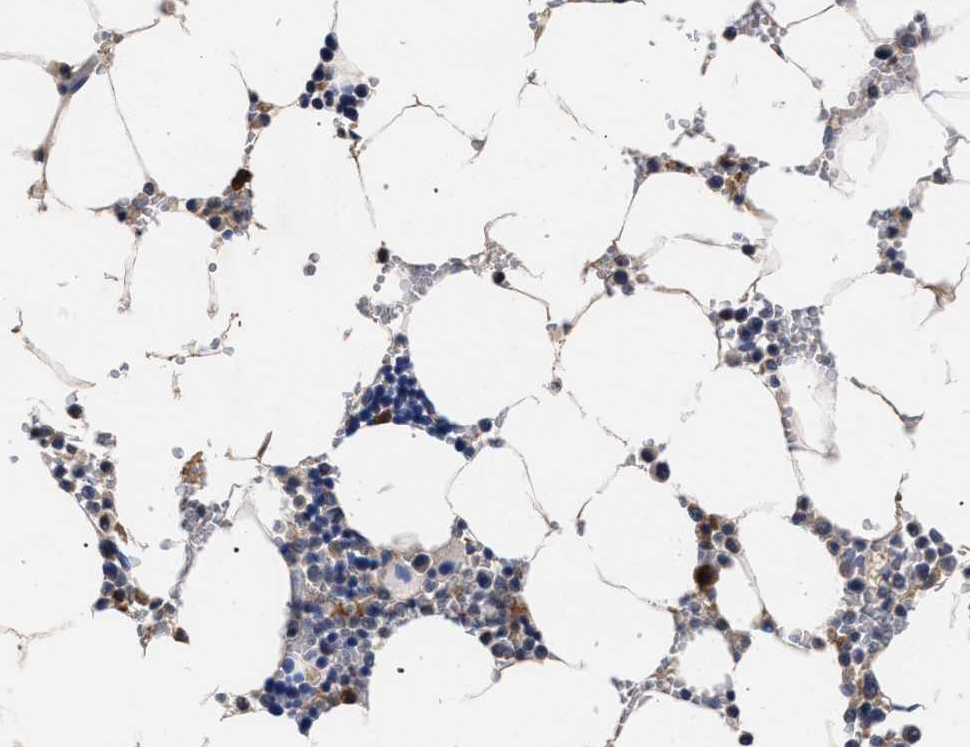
{"staining": {"intensity": "moderate", "quantity": "<25%", "location": "cytoplasmic/membranous"}, "tissue": "bone marrow", "cell_type": "Hematopoietic cells", "image_type": "normal", "snomed": [{"axis": "morphology", "description": "Normal tissue, NOS"}, {"axis": "topography", "description": "Bone marrow"}], "caption": "Immunohistochemistry image of unremarkable human bone marrow stained for a protein (brown), which demonstrates low levels of moderate cytoplasmic/membranous positivity in about <25% of hematopoietic cells.", "gene": "CFAP95", "patient": {"sex": "male", "age": 70}}